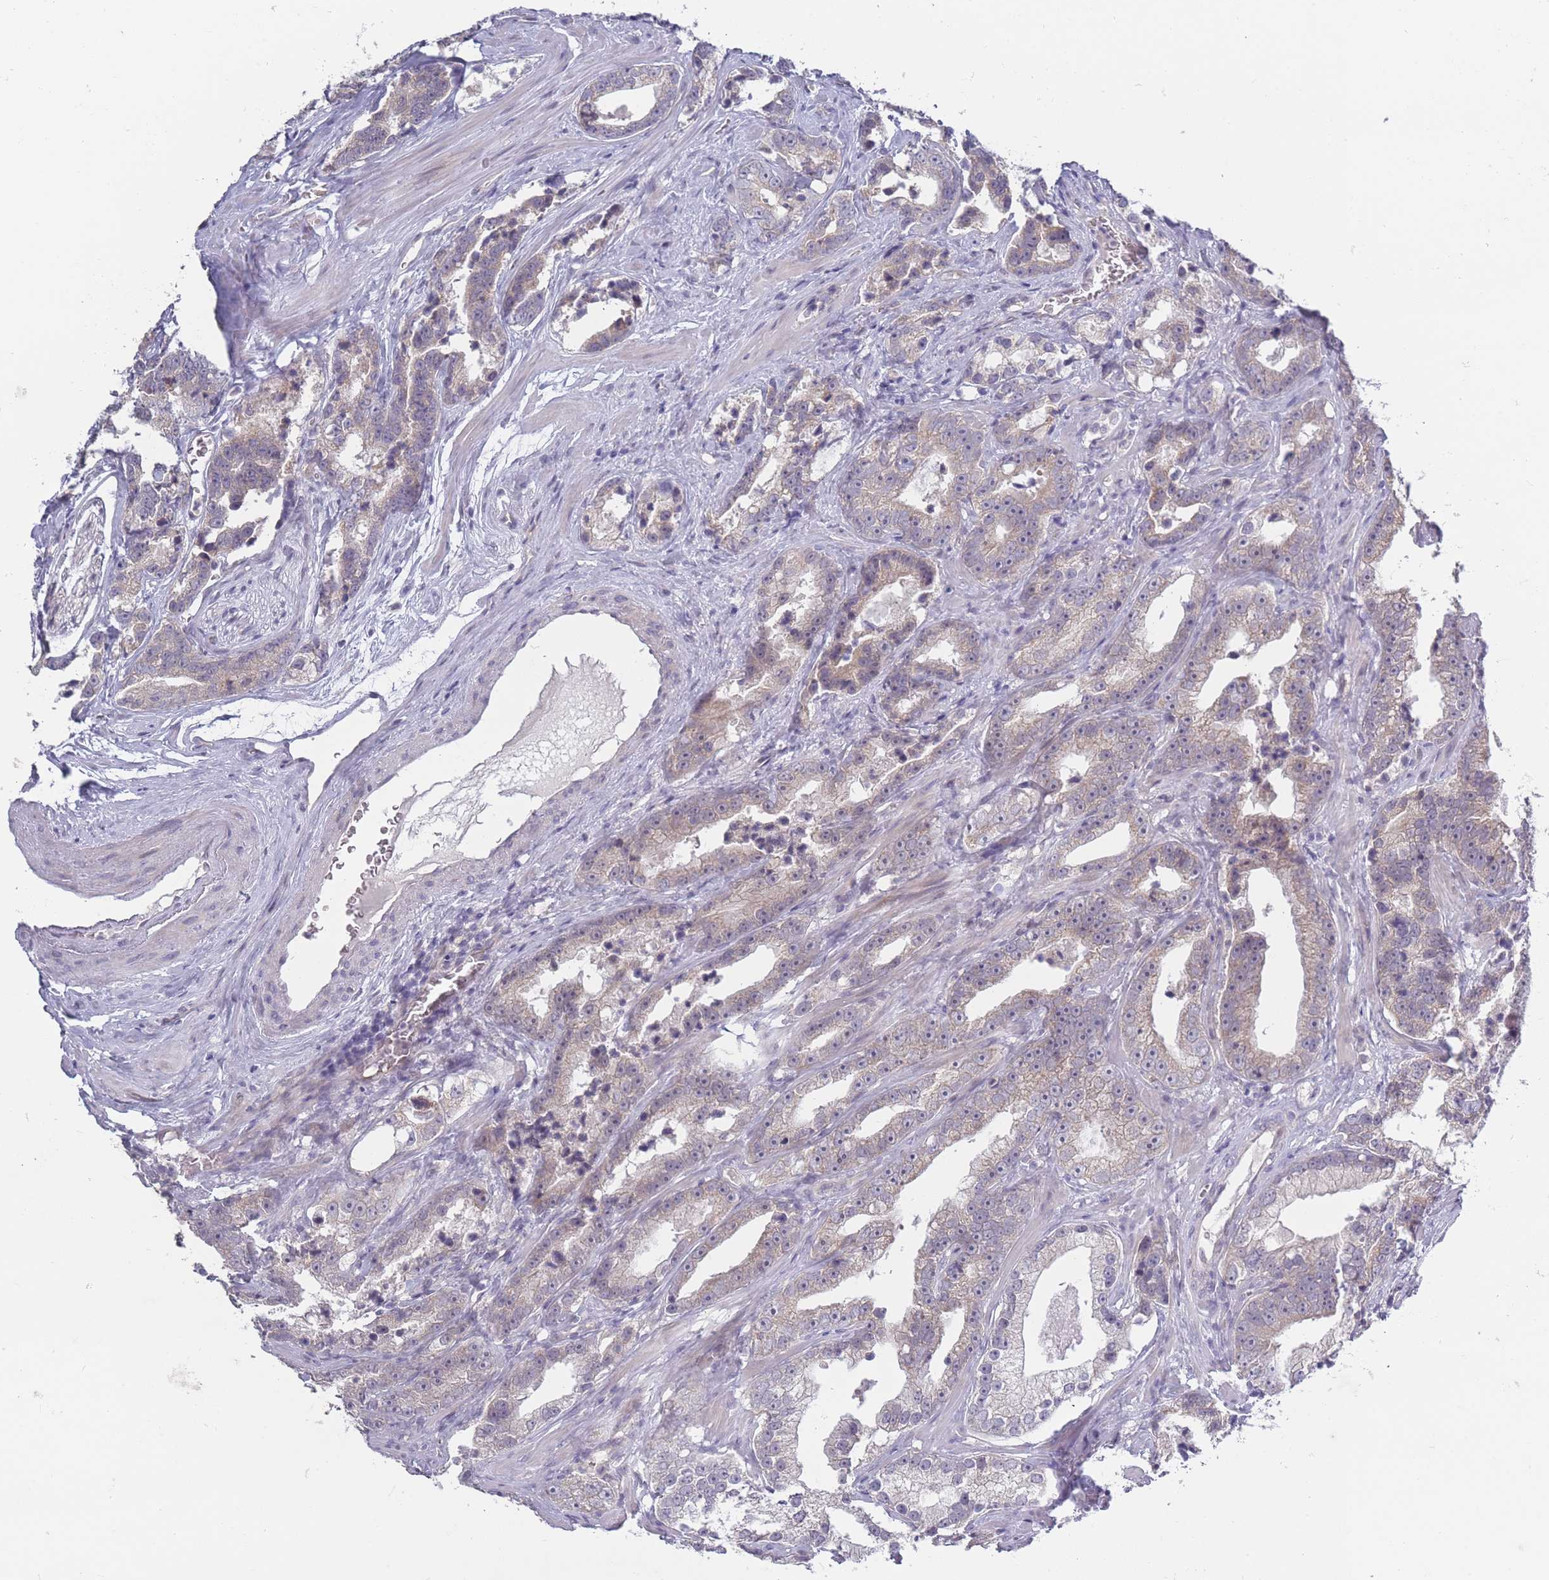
{"staining": {"intensity": "weak", "quantity": "<25%", "location": "cytoplasmic/membranous"}, "tissue": "prostate cancer", "cell_type": "Tumor cells", "image_type": "cancer", "snomed": [{"axis": "morphology", "description": "Adenocarcinoma, High grade"}, {"axis": "topography", "description": "Prostate"}], "caption": "High-grade adenocarcinoma (prostate) stained for a protein using IHC reveals no positivity tumor cells.", "gene": "FAM227B", "patient": {"sex": "male", "age": 62}}